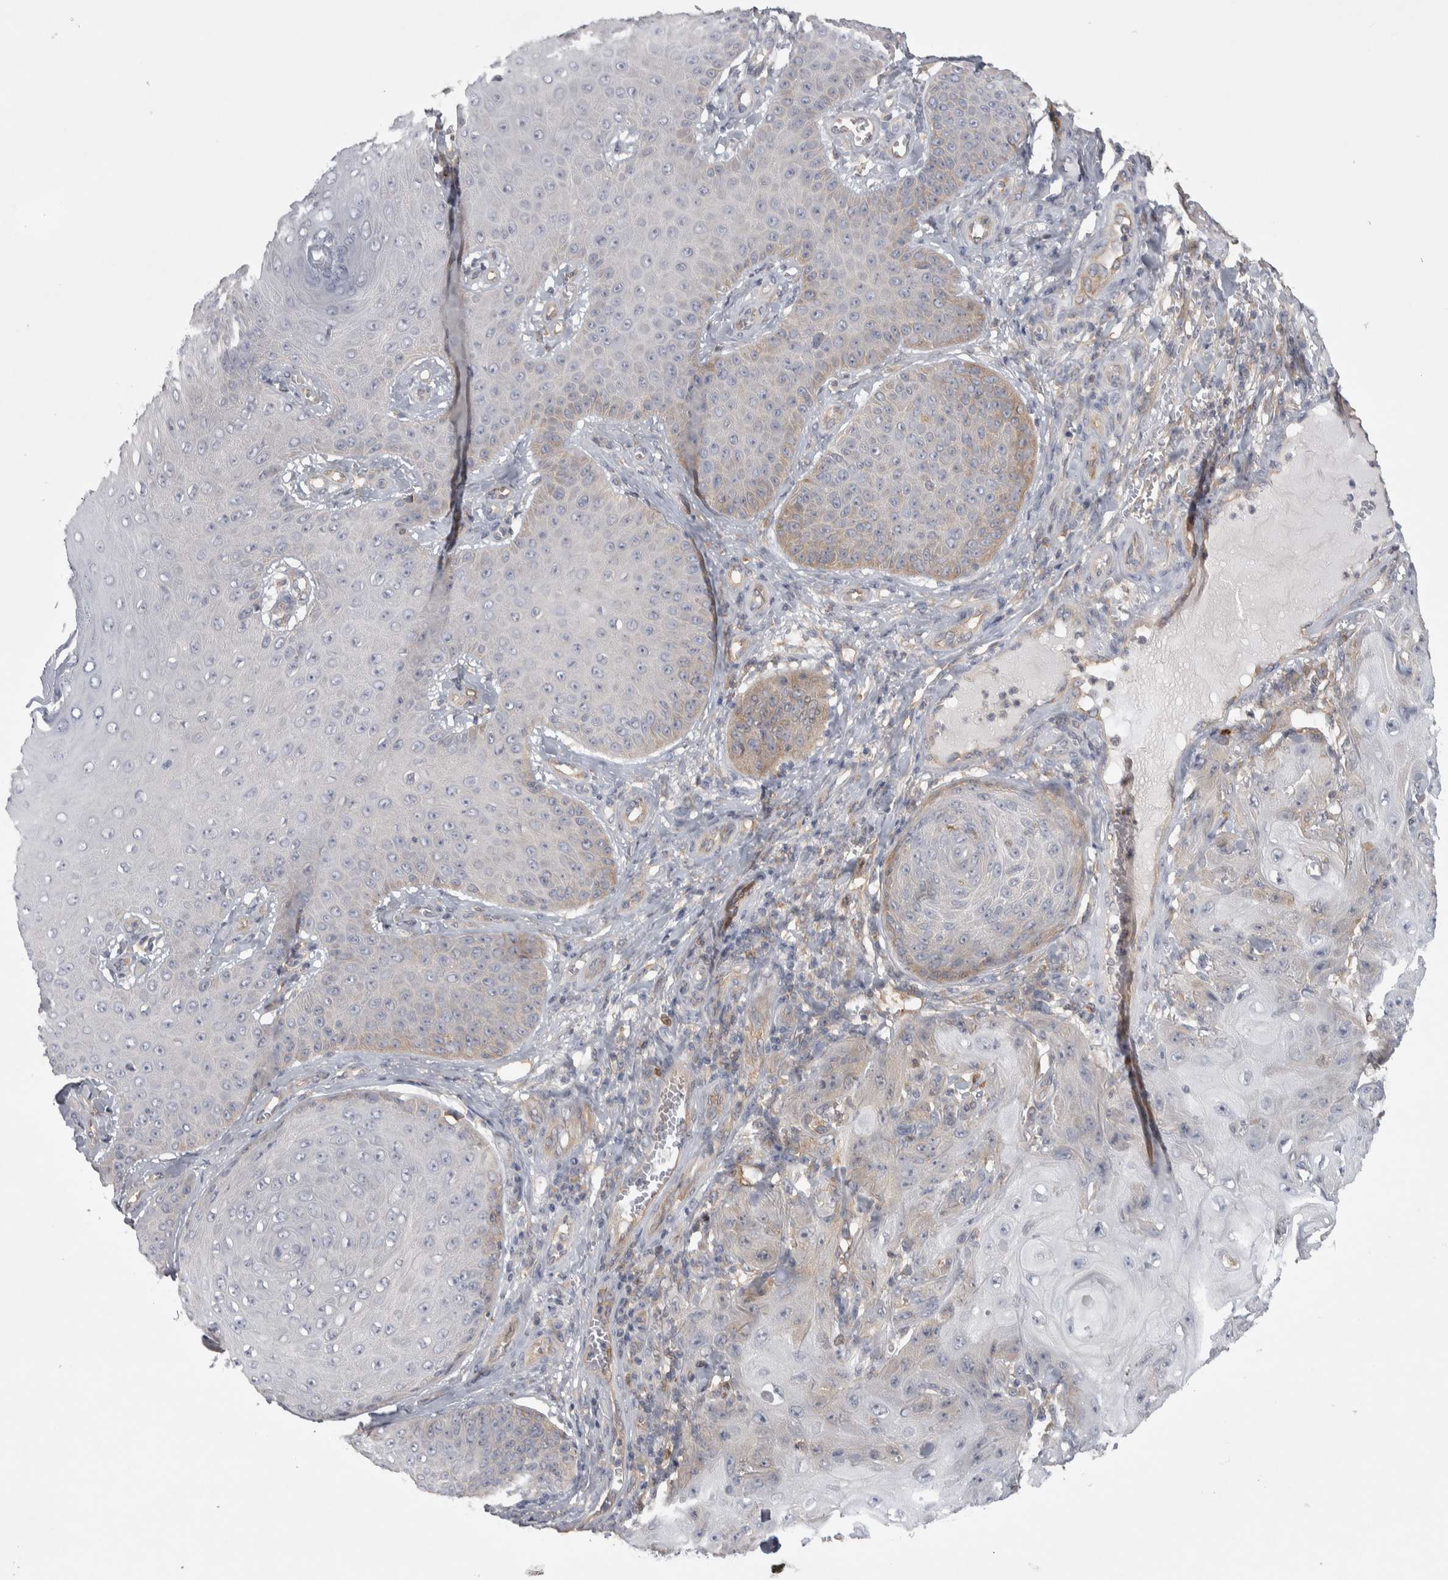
{"staining": {"intensity": "weak", "quantity": "<25%", "location": "cytoplasmic/membranous"}, "tissue": "skin cancer", "cell_type": "Tumor cells", "image_type": "cancer", "snomed": [{"axis": "morphology", "description": "Squamous cell carcinoma, NOS"}, {"axis": "topography", "description": "Skin"}], "caption": "Photomicrograph shows no significant protein staining in tumor cells of skin cancer. (DAB (3,3'-diaminobenzidine) immunohistochemistry with hematoxylin counter stain).", "gene": "NFKB2", "patient": {"sex": "male", "age": 74}}